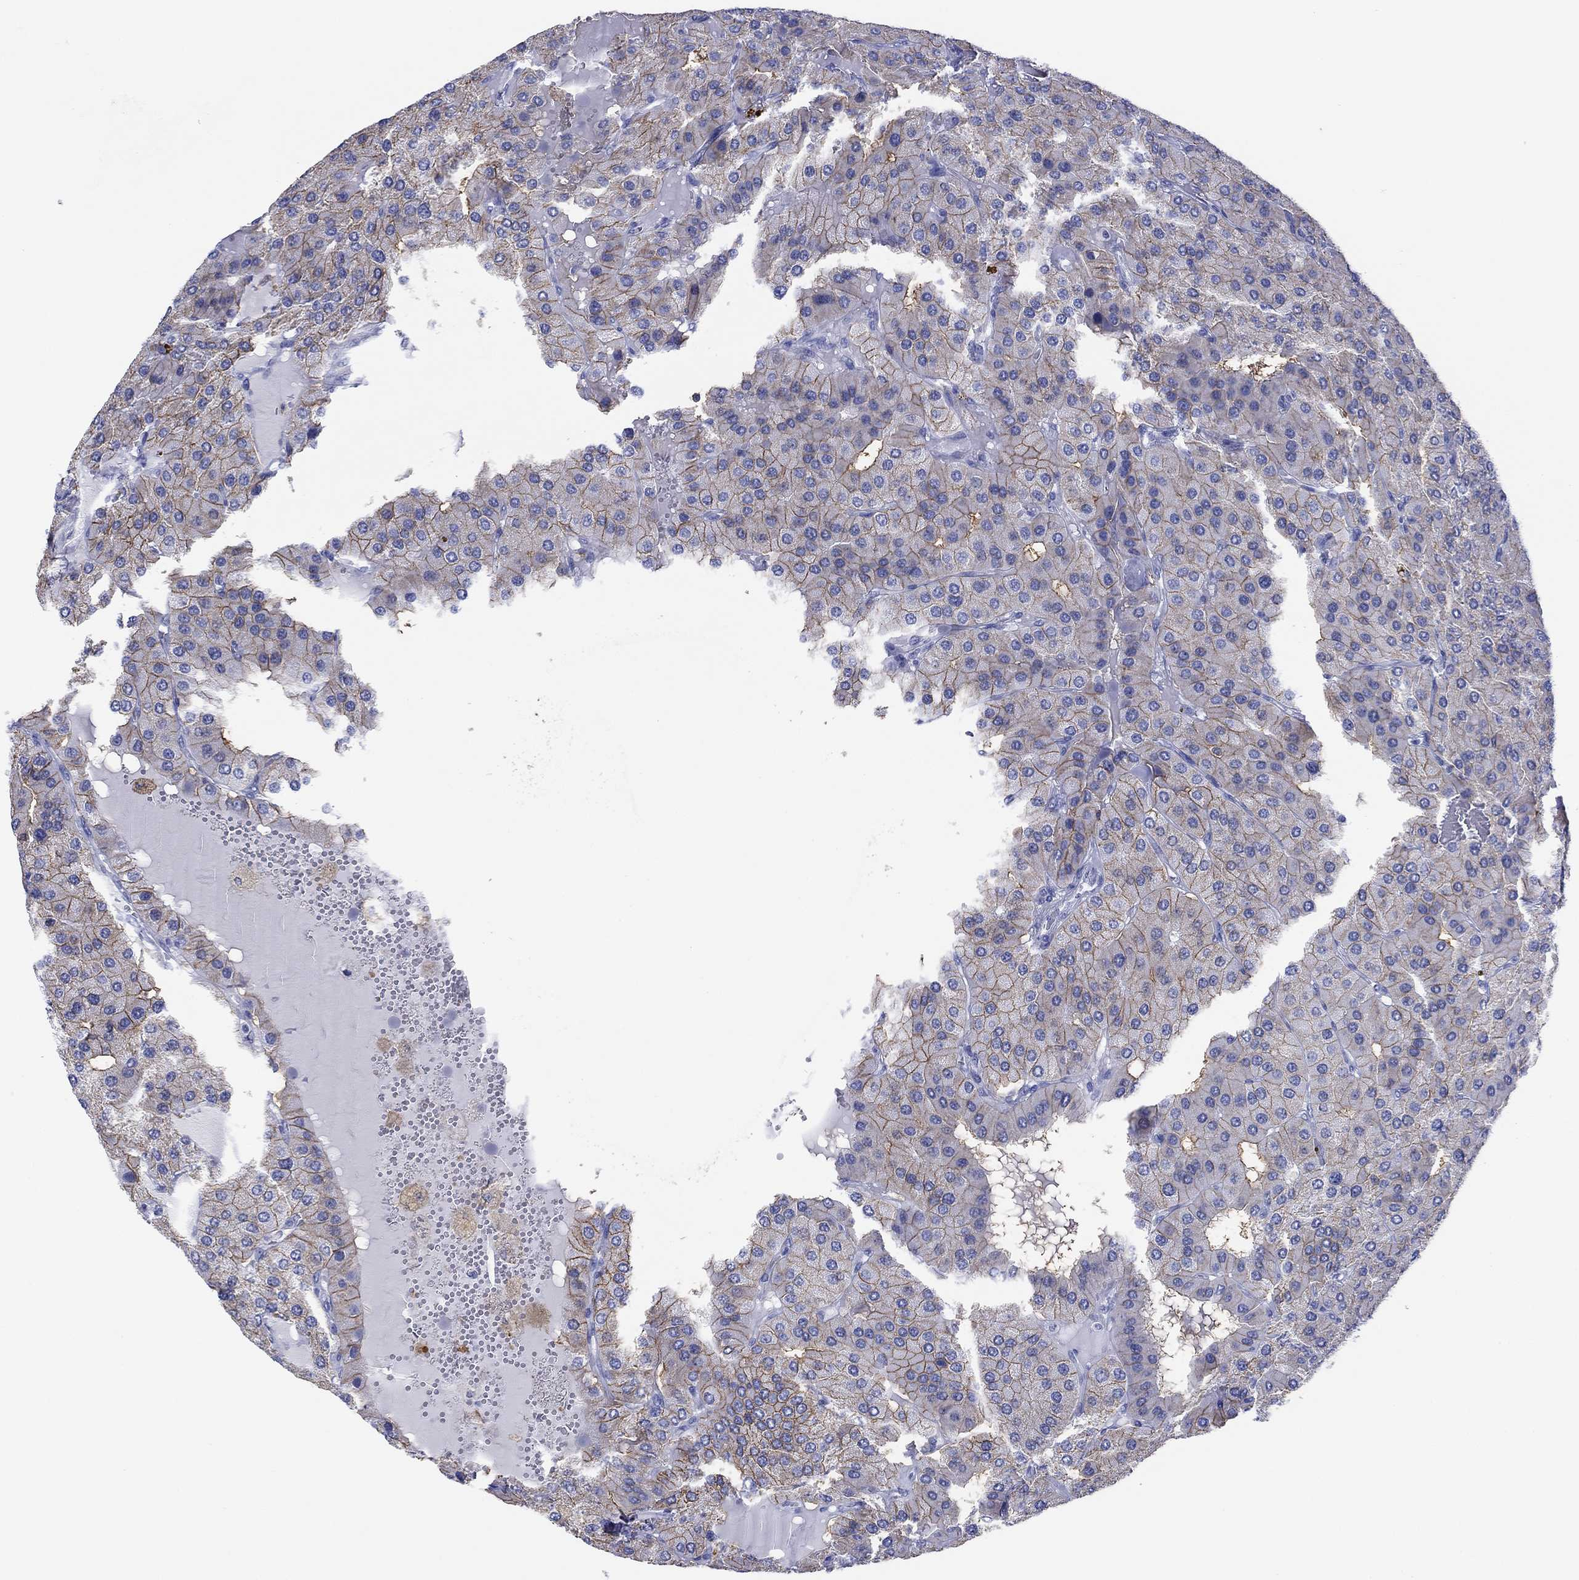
{"staining": {"intensity": "moderate", "quantity": ">75%", "location": "cytoplasmic/membranous"}, "tissue": "parathyroid gland", "cell_type": "Glandular cells", "image_type": "normal", "snomed": [{"axis": "morphology", "description": "Normal tissue, NOS"}, {"axis": "morphology", "description": "Adenoma, NOS"}, {"axis": "topography", "description": "Parathyroid gland"}], "caption": "DAB (3,3'-diaminobenzidine) immunohistochemical staining of benign parathyroid gland displays moderate cytoplasmic/membranous protein expression in approximately >75% of glandular cells.", "gene": "ATP1B1", "patient": {"sex": "female", "age": 86}}